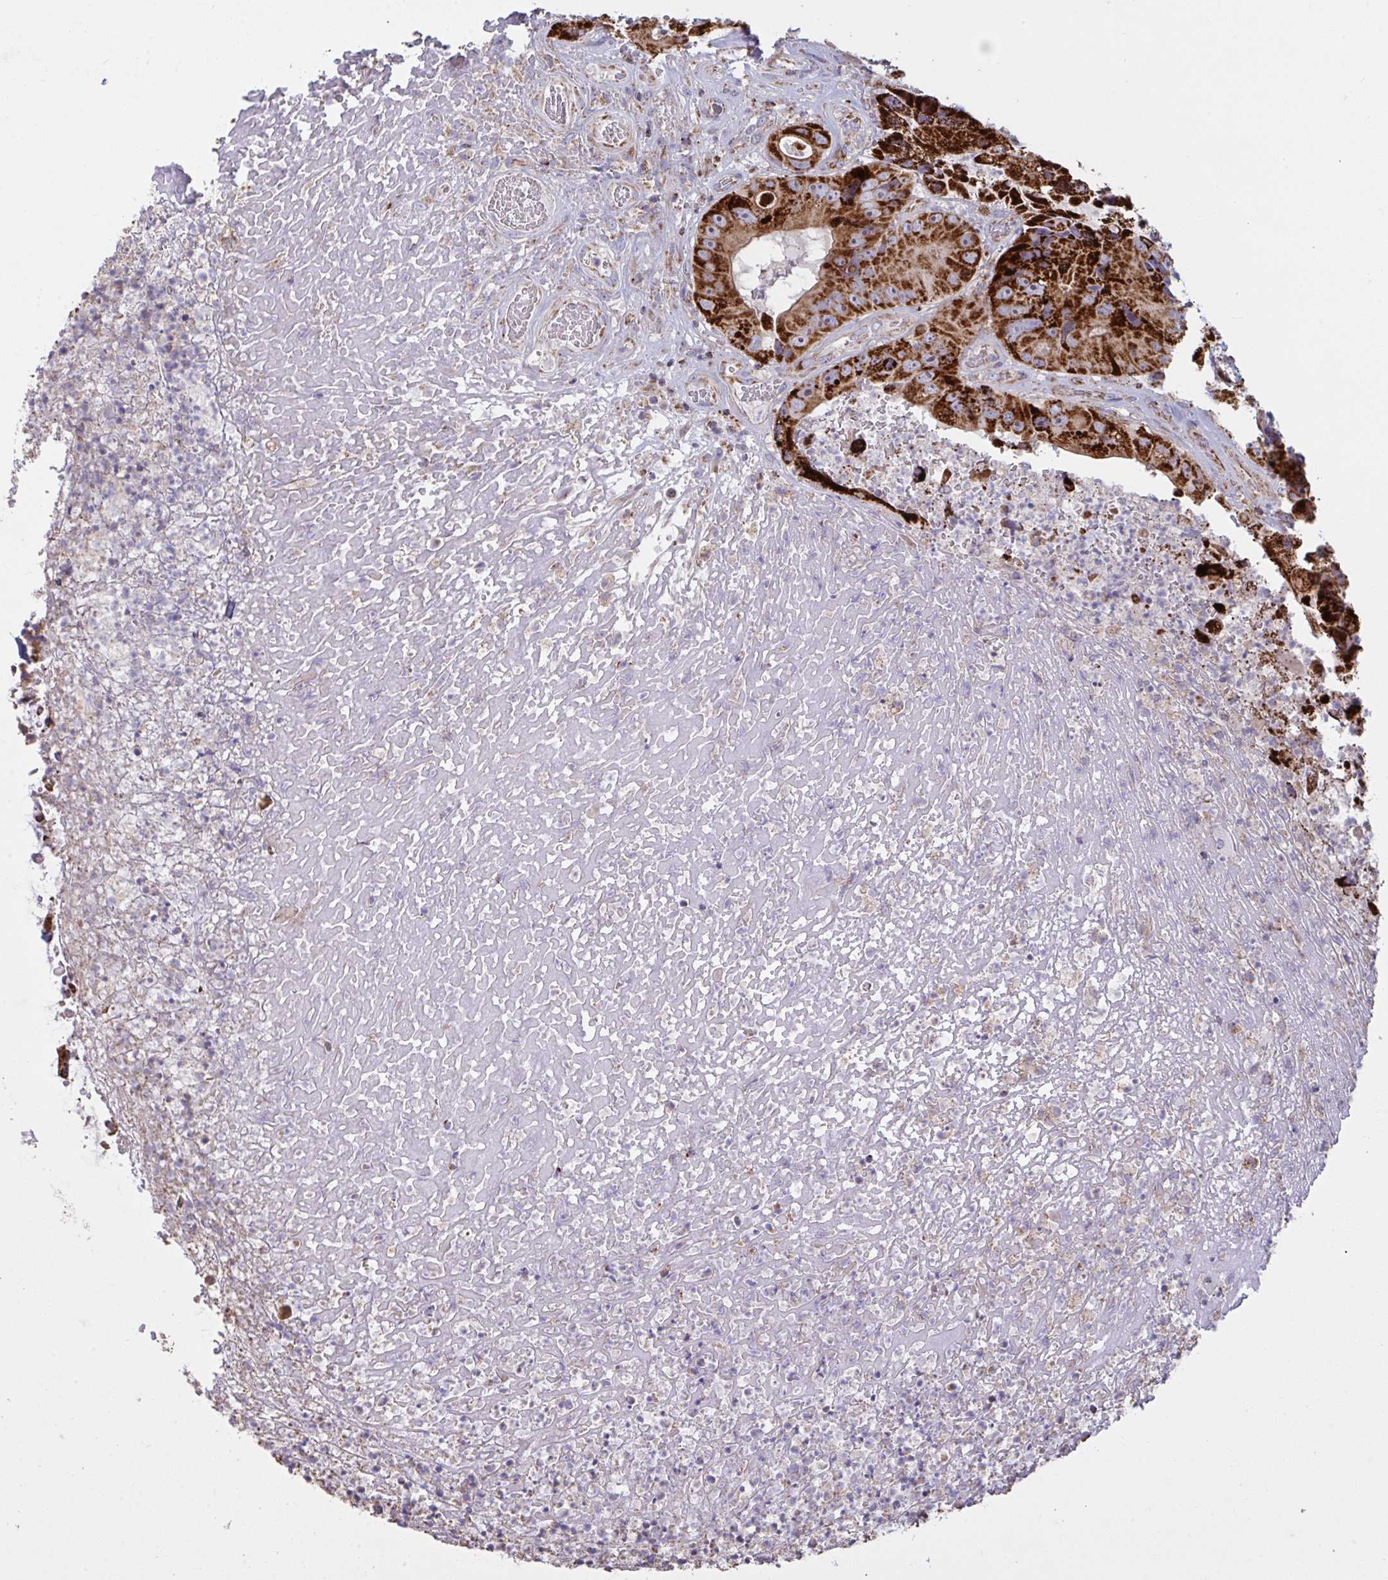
{"staining": {"intensity": "strong", "quantity": ">75%", "location": "cytoplasmic/membranous"}, "tissue": "colorectal cancer", "cell_type": "Tumor cells", "image_type": "cancer", "snomed": [{"axis": "morphology", "description": "Adenocarcinoma, NOS"}, {"axis": "topography", "description": "Colon"}], "caption": "Strong cytoplasmic/membranous staining is seen in approximately >75% of tumor cells in colorectal cancer. Using DAB (brown) and hematoxylin (blue) stains, captured at high magnification using brightfield microscopy.", "gene": "MICOS10", "patient": {"sex": "female", "age": 86}}